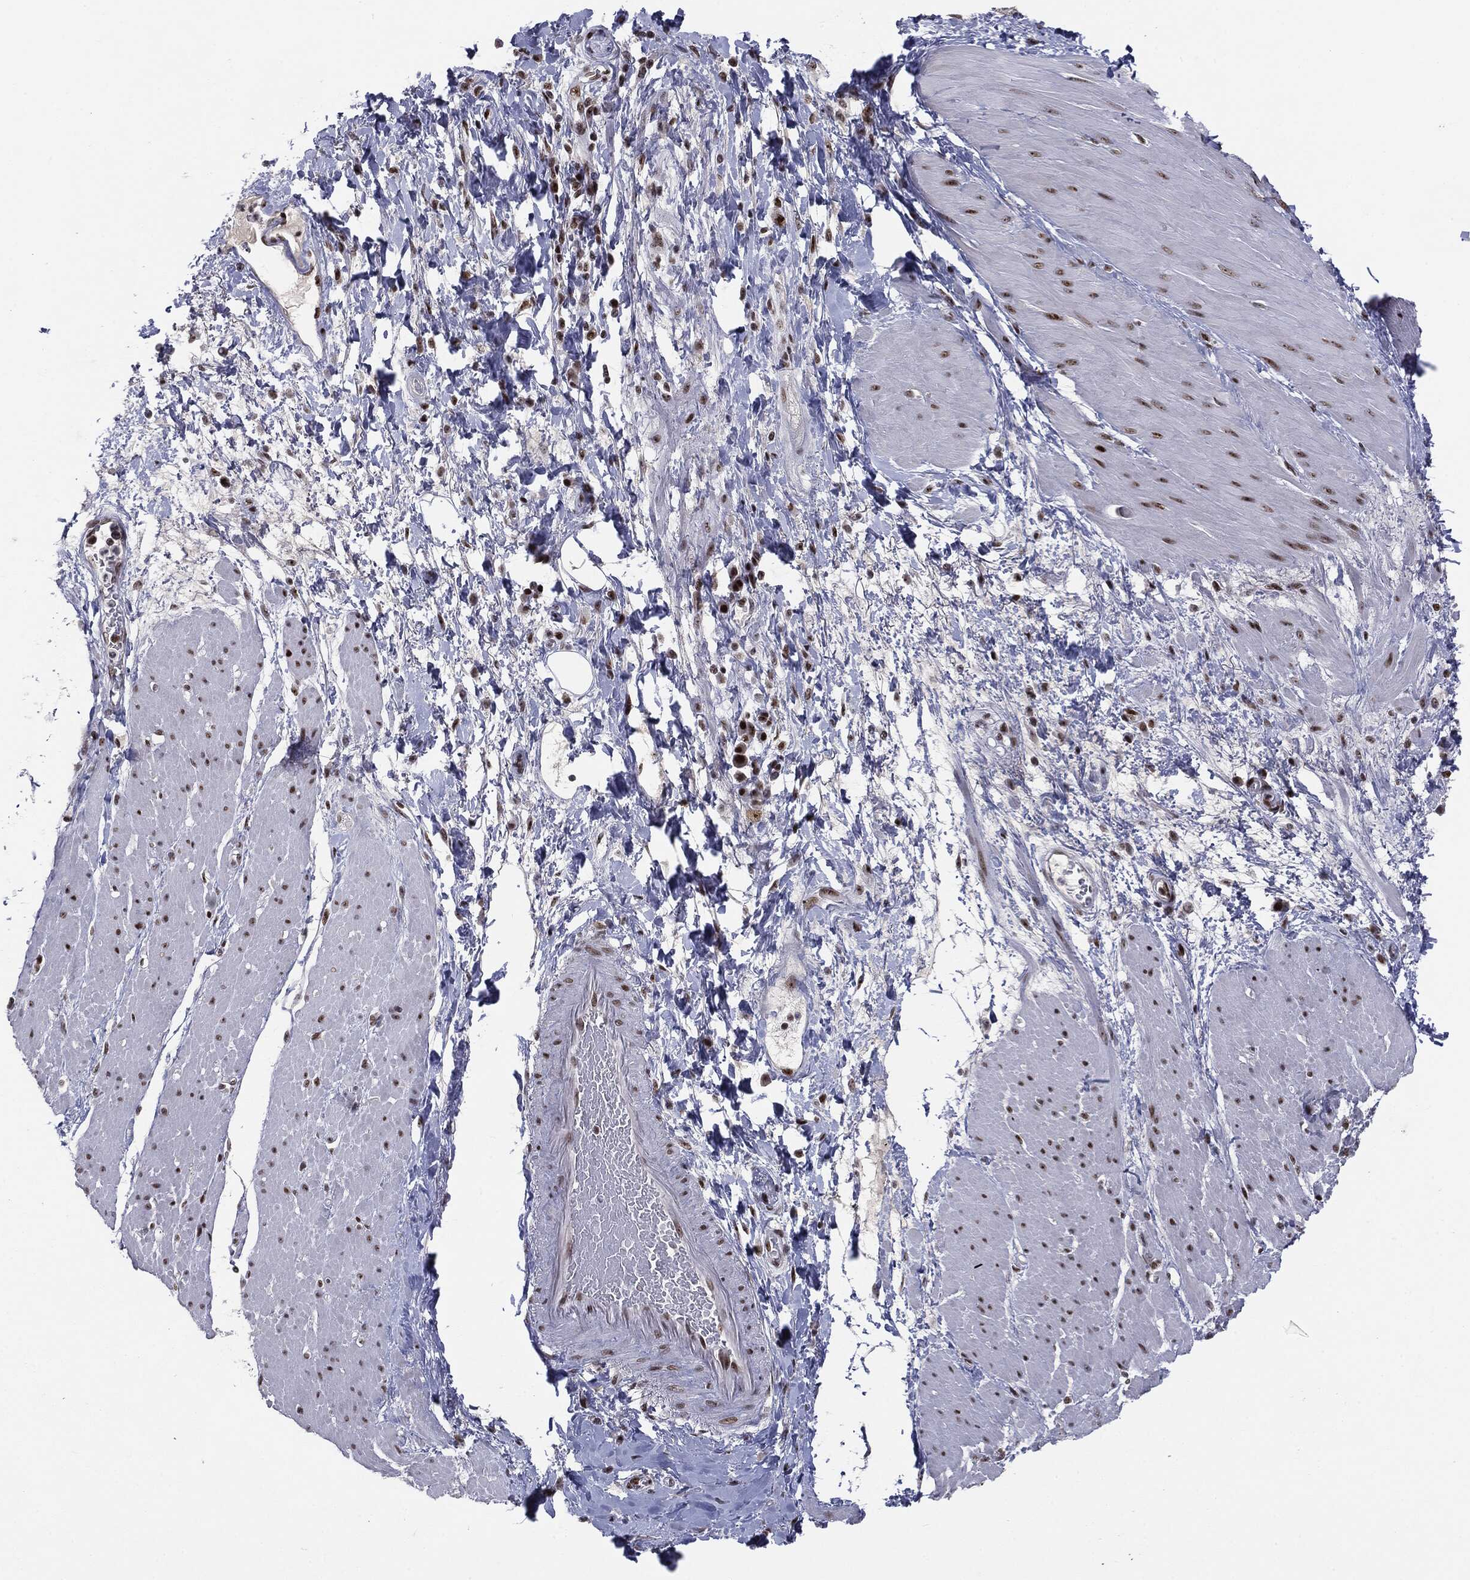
{"staining": {"intensity": "negative", "quantity": "none", "location": "none"}, "tissue": "smooth muscle", "cell_type": "Smooth muscle cells", "image_type": "normal", "snomed": [{"axis": "morphology", "description": "Normal tissue, NOS"}, {"axis": "topography", "description": "Soft tissue"}, {"axis": "topography", "description": "Smooth muscle"}], "caption": "Immunohistochemical staining of unremarkable human smooth muscle displays no significant expression in smooth muscle cells.", "gene": "MDC1", "patient": {"sex": "male", "age": 72}}